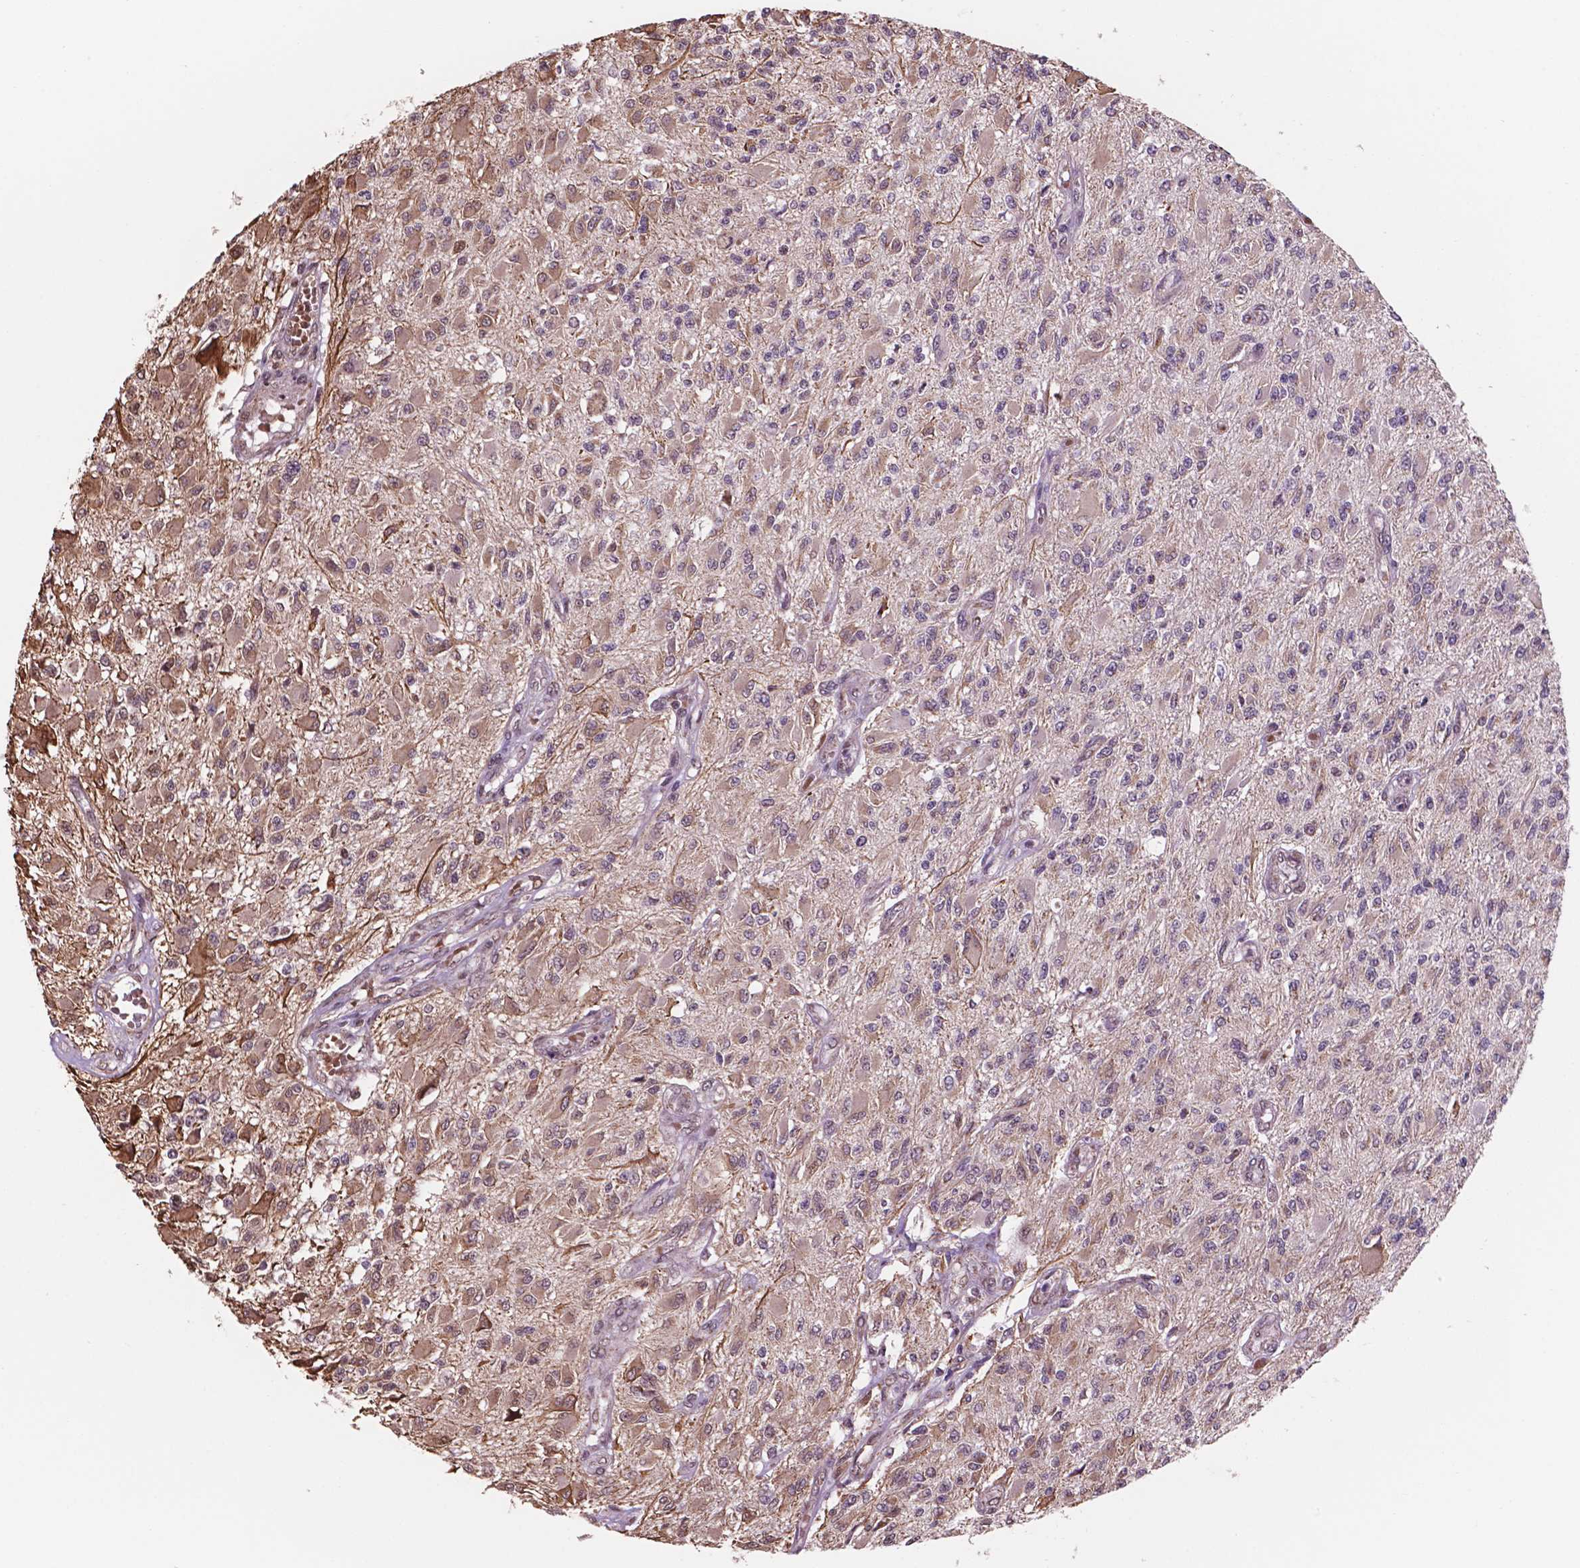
{"staining": {"intensity": "weak", "quantity": "<25%", "location": "cytoplasmic/membranous"}, "tissue": "glioma", "cell_type": "Tumor cells", "image_type": "cancer", "snomed": [{"axis": "morphology", "description": "Glioma, malignant, High grade"}, {"axis": "topography", "description": "Brain"}], "caption": "The immunohistochemistry histopathology image has no significant expression in tumor cells of malignant glioma (high-grade) tissue.", "gene": "NDUFA10", "patient": {"sex": "female", "age": 63}}